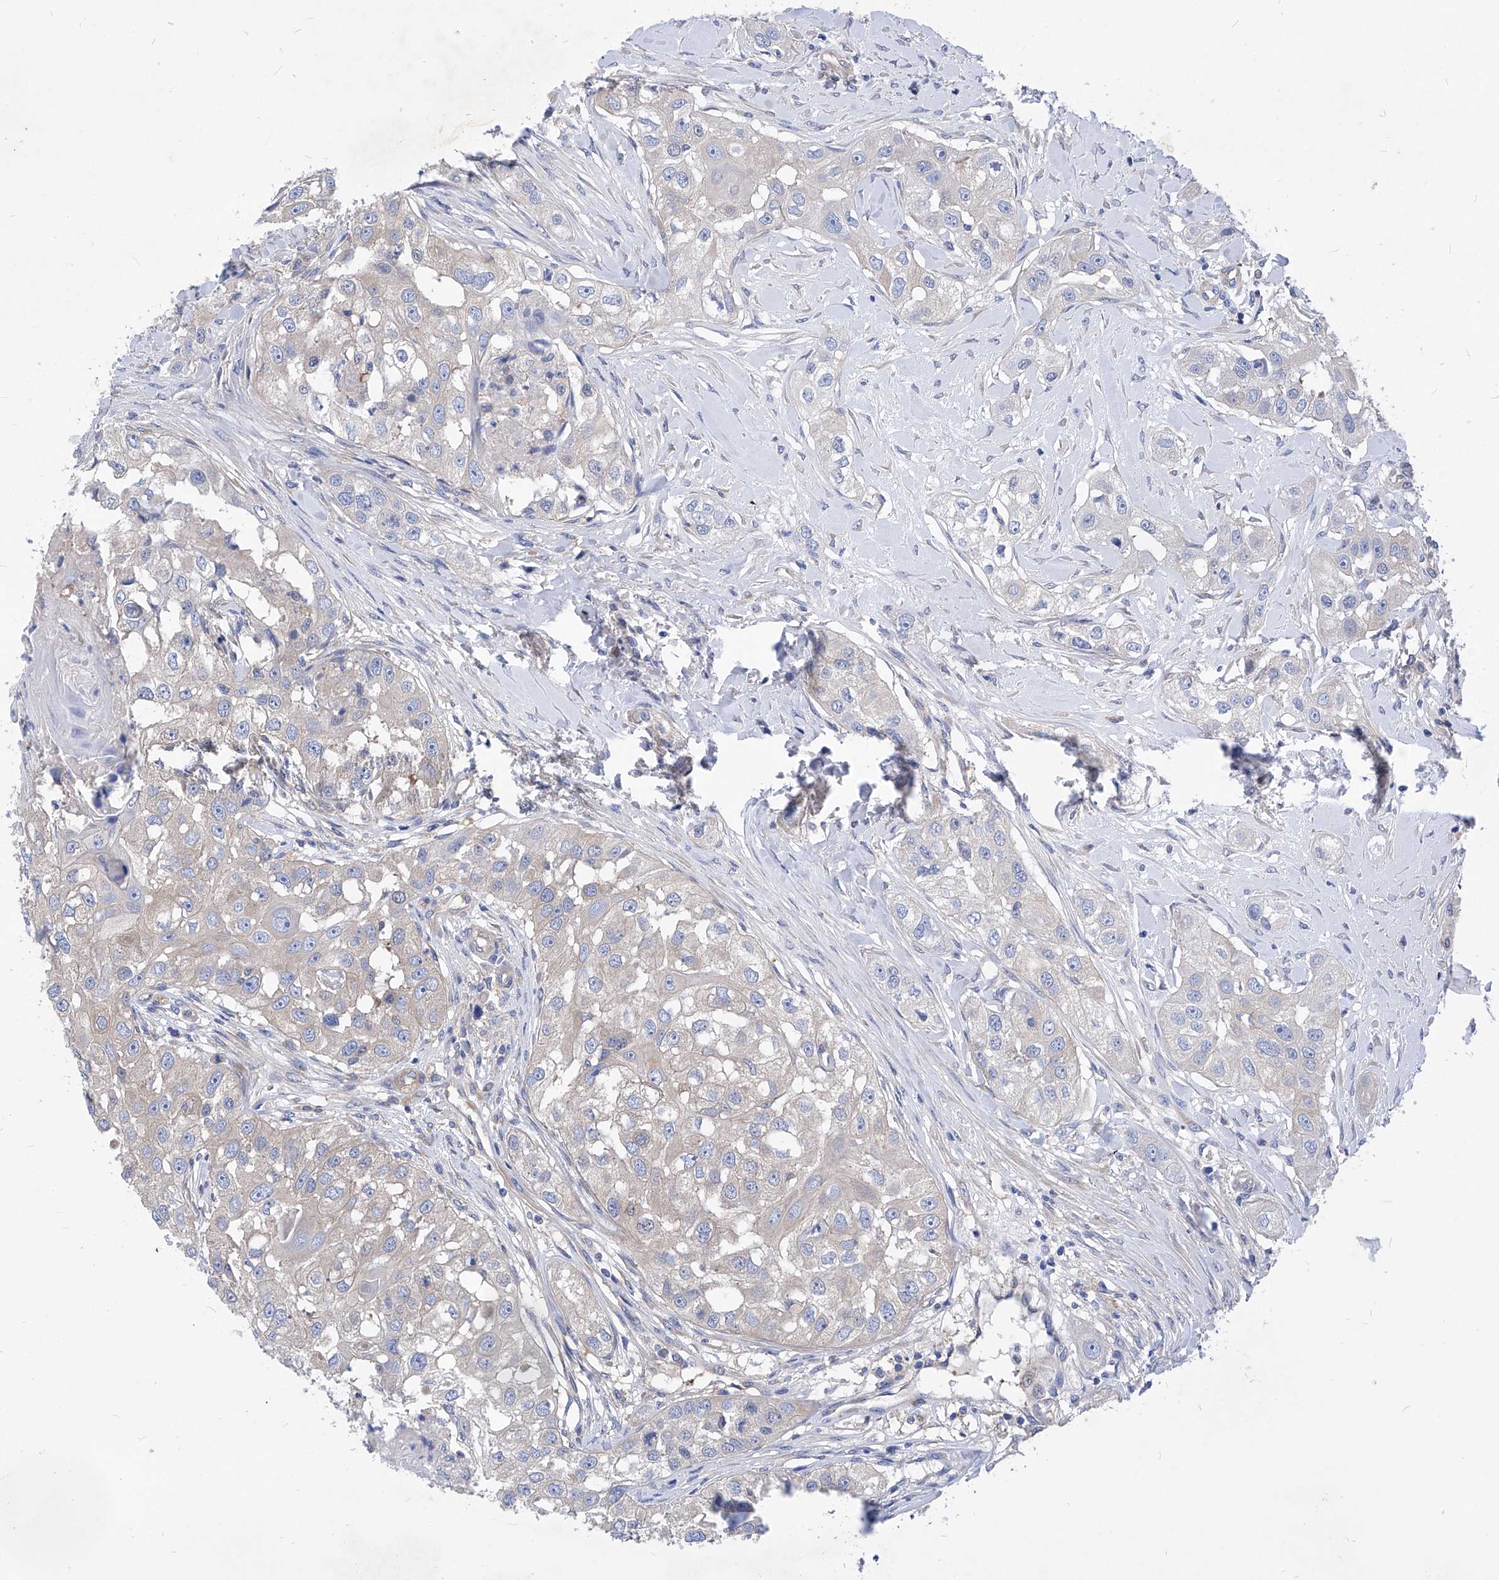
{"staining": {"intensity": "negative", "quantity": "none", "location": "none"}, "tissue": "head and neck cancer", "cell_type": "Tumor cells", "image_type": "cancer", "snomed": [{"axis": "morphology", "description": "Normal tissue, NOS"}, {"axis": "morphology", "description": "Squamous cell carcinoma, NOS"}, {"axis": "topography", "description": "Skeletal muscle"}, {"axis": "topography", "description": "Head-Neck"}], "caption": "Tumor cells show no significant protein positivity in squamous cell carcinoma (head and neck).", "gene": "XPNPEP1", "patient": {"sex": "male", "age": 51}}